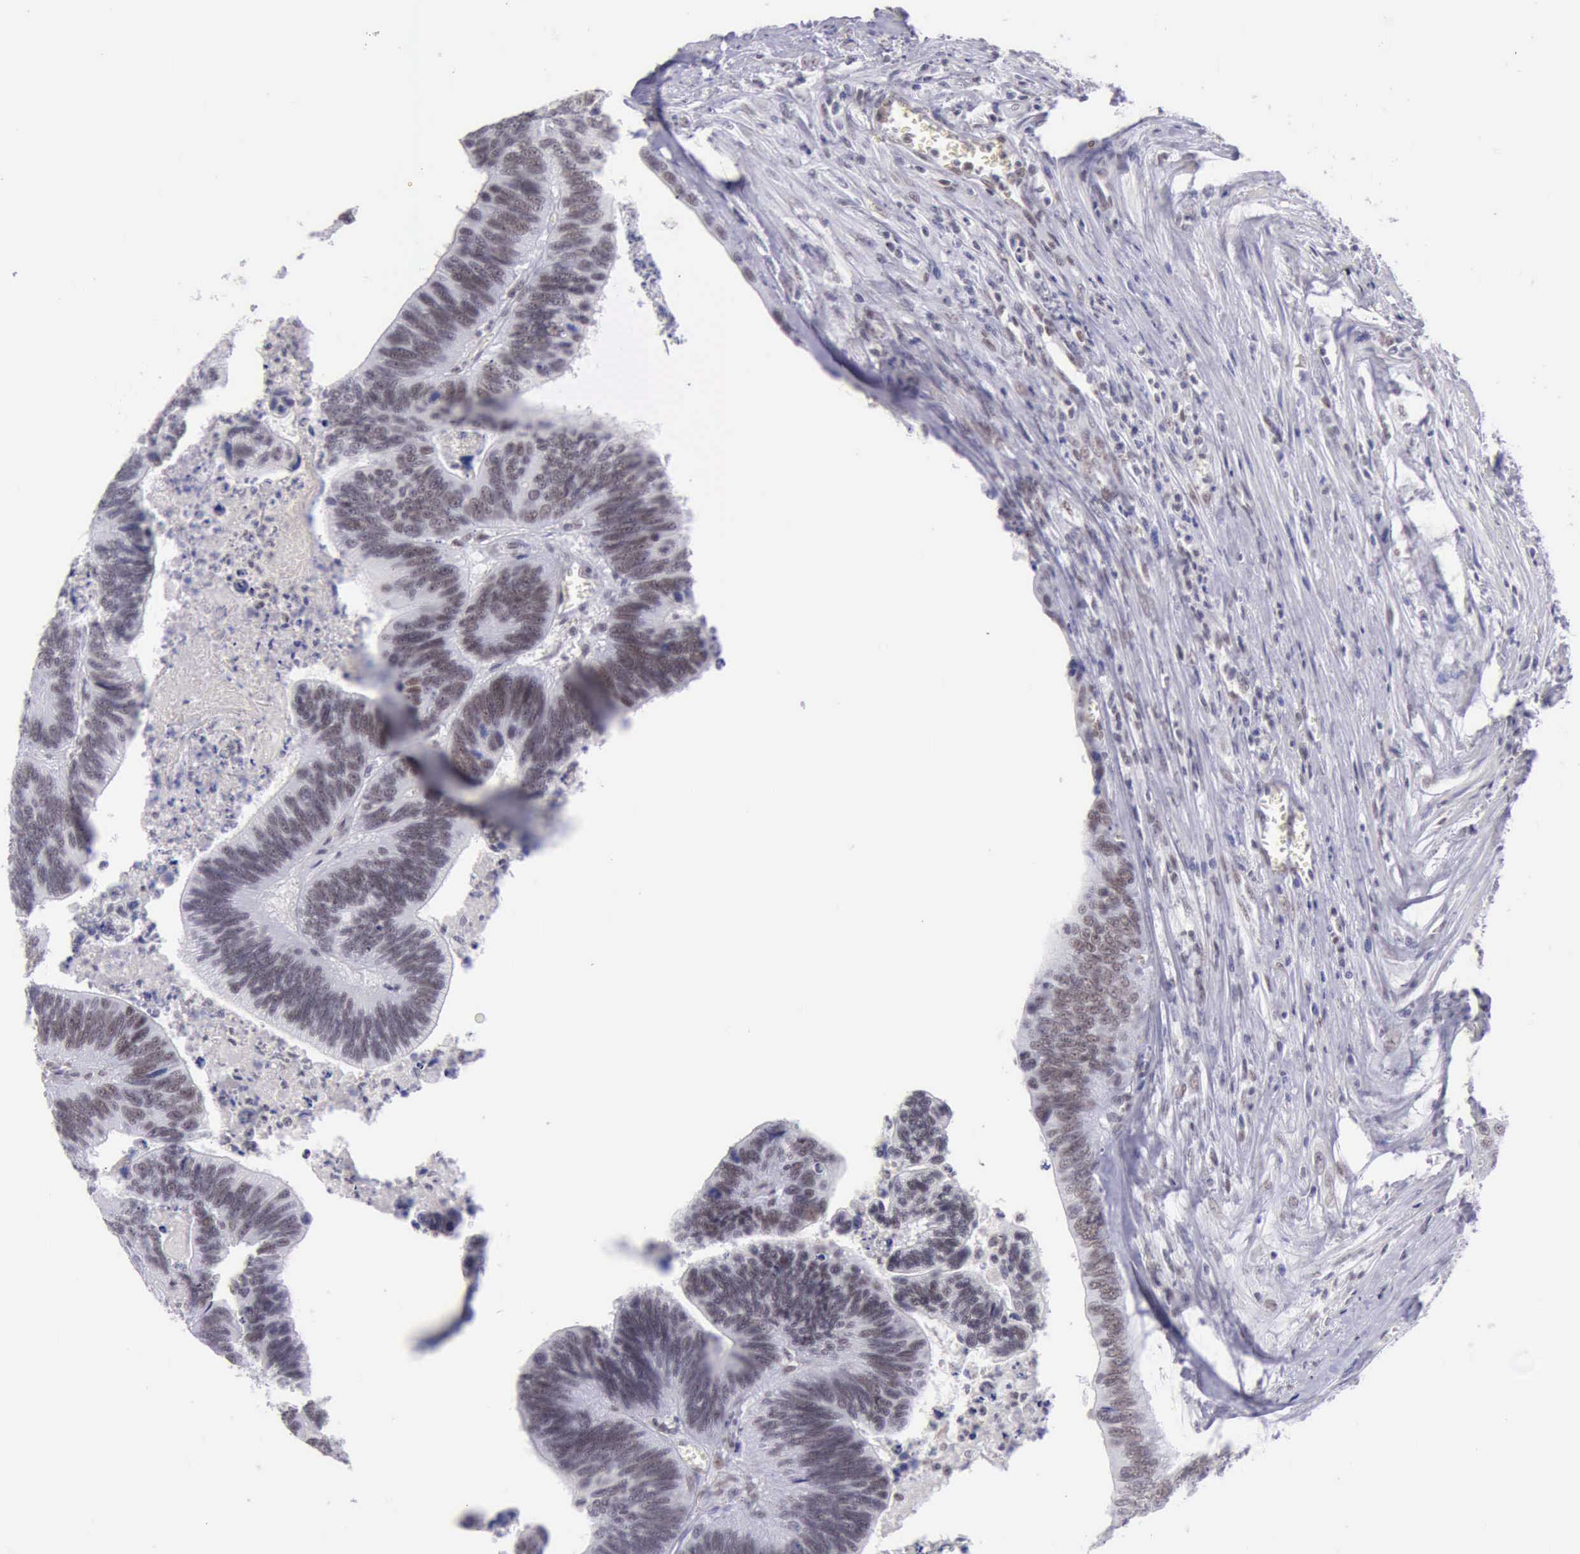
{"staining": {"intensity": "weak", "quantity": "25%-75%", "location": "nuclear"}, "tissue": "colorectal cancer", "cell_type": "Tumor cells", "image_type": "cancer", "snomed": [{"axis": "morphology", "description": "Adenocarcinoma, NOS"}, {"axis": "topography", "description": "Colon"}], "caption": "A histopathology image of human adenocarcinoma (colorectal) stained for a protein shows weak nuclear brown staining in tumor cells.", "gene": "EP300", "patient": {"sex": "male", "age": 72}}